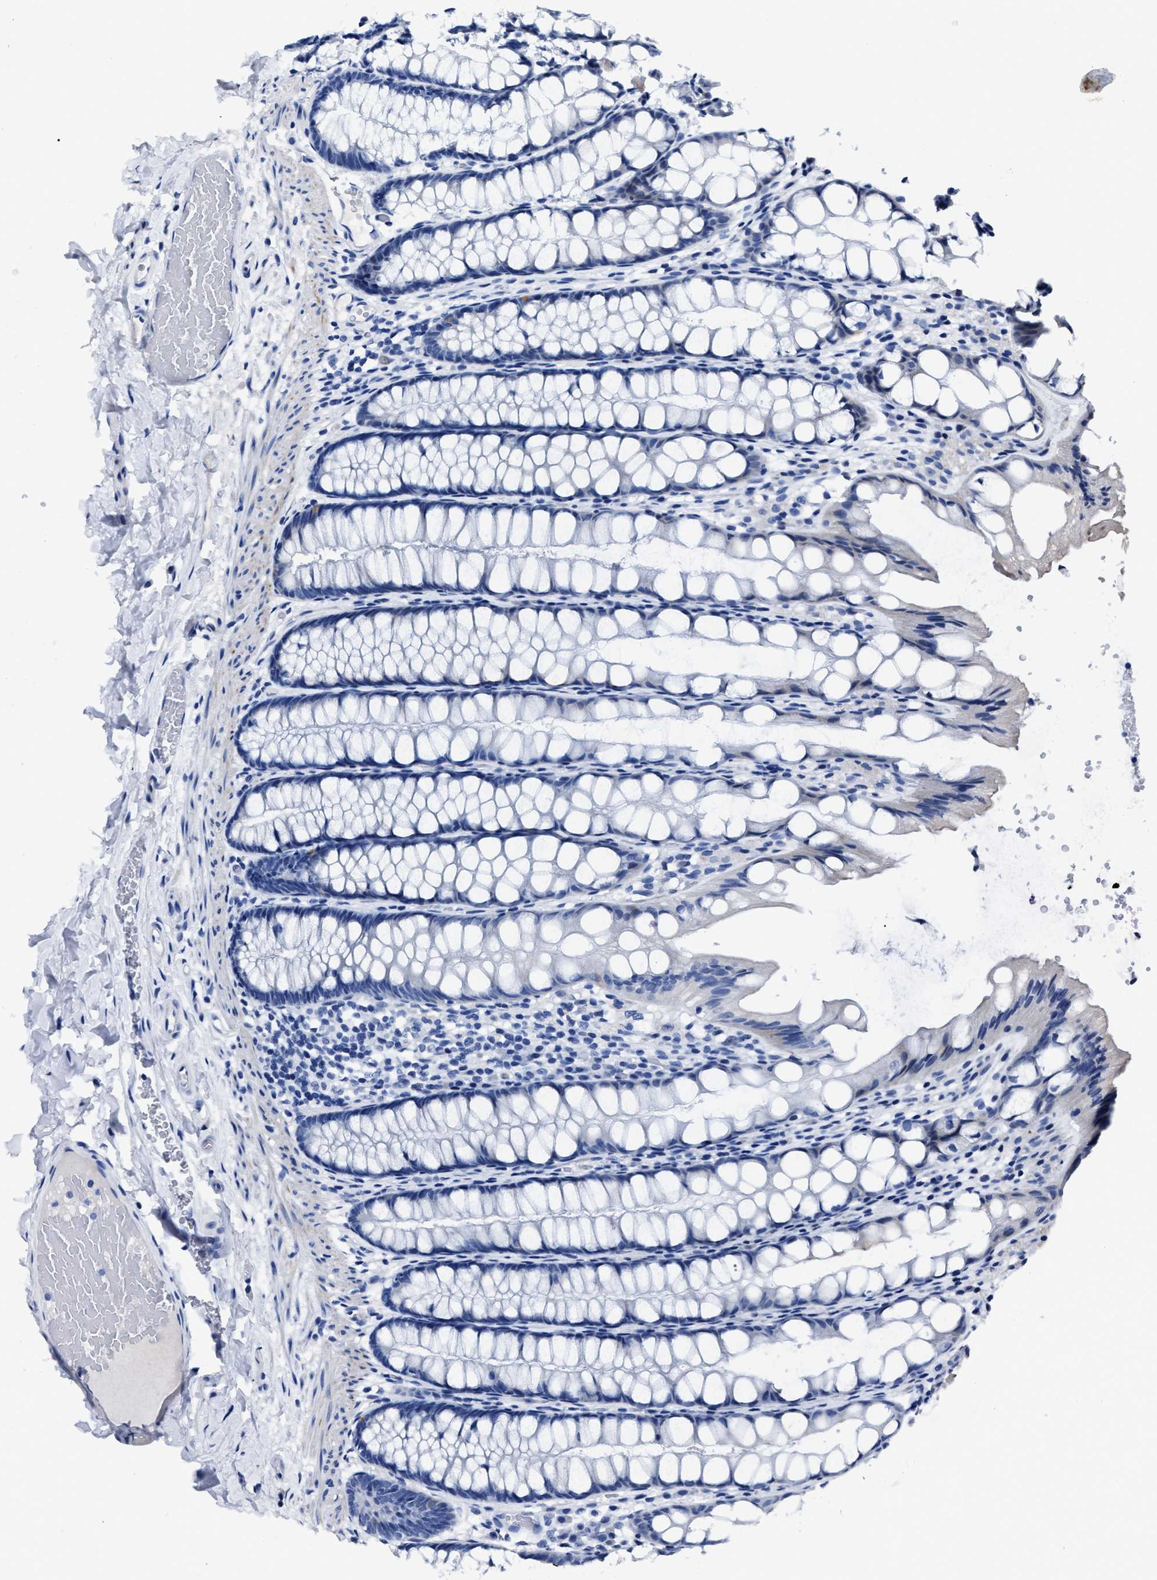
{"staining": {"intensity": "negative", "quantity": "none", "location": "none"}, "tissue": "colon", "cell_type": "Endothelial cells", "image_type": "normal", "snomed": [{"axis": "morphology", "description": "Normal tissue, NOS"}, {"axis": "topography", "description": "Colon"}], "caption": "IHC micrograph of unremarkable colon stained for a protein (brown), which reveals no staining in endothelial cells.", "gene": "MOV10L1", "patient": {"sex": "male", "age": 47}}